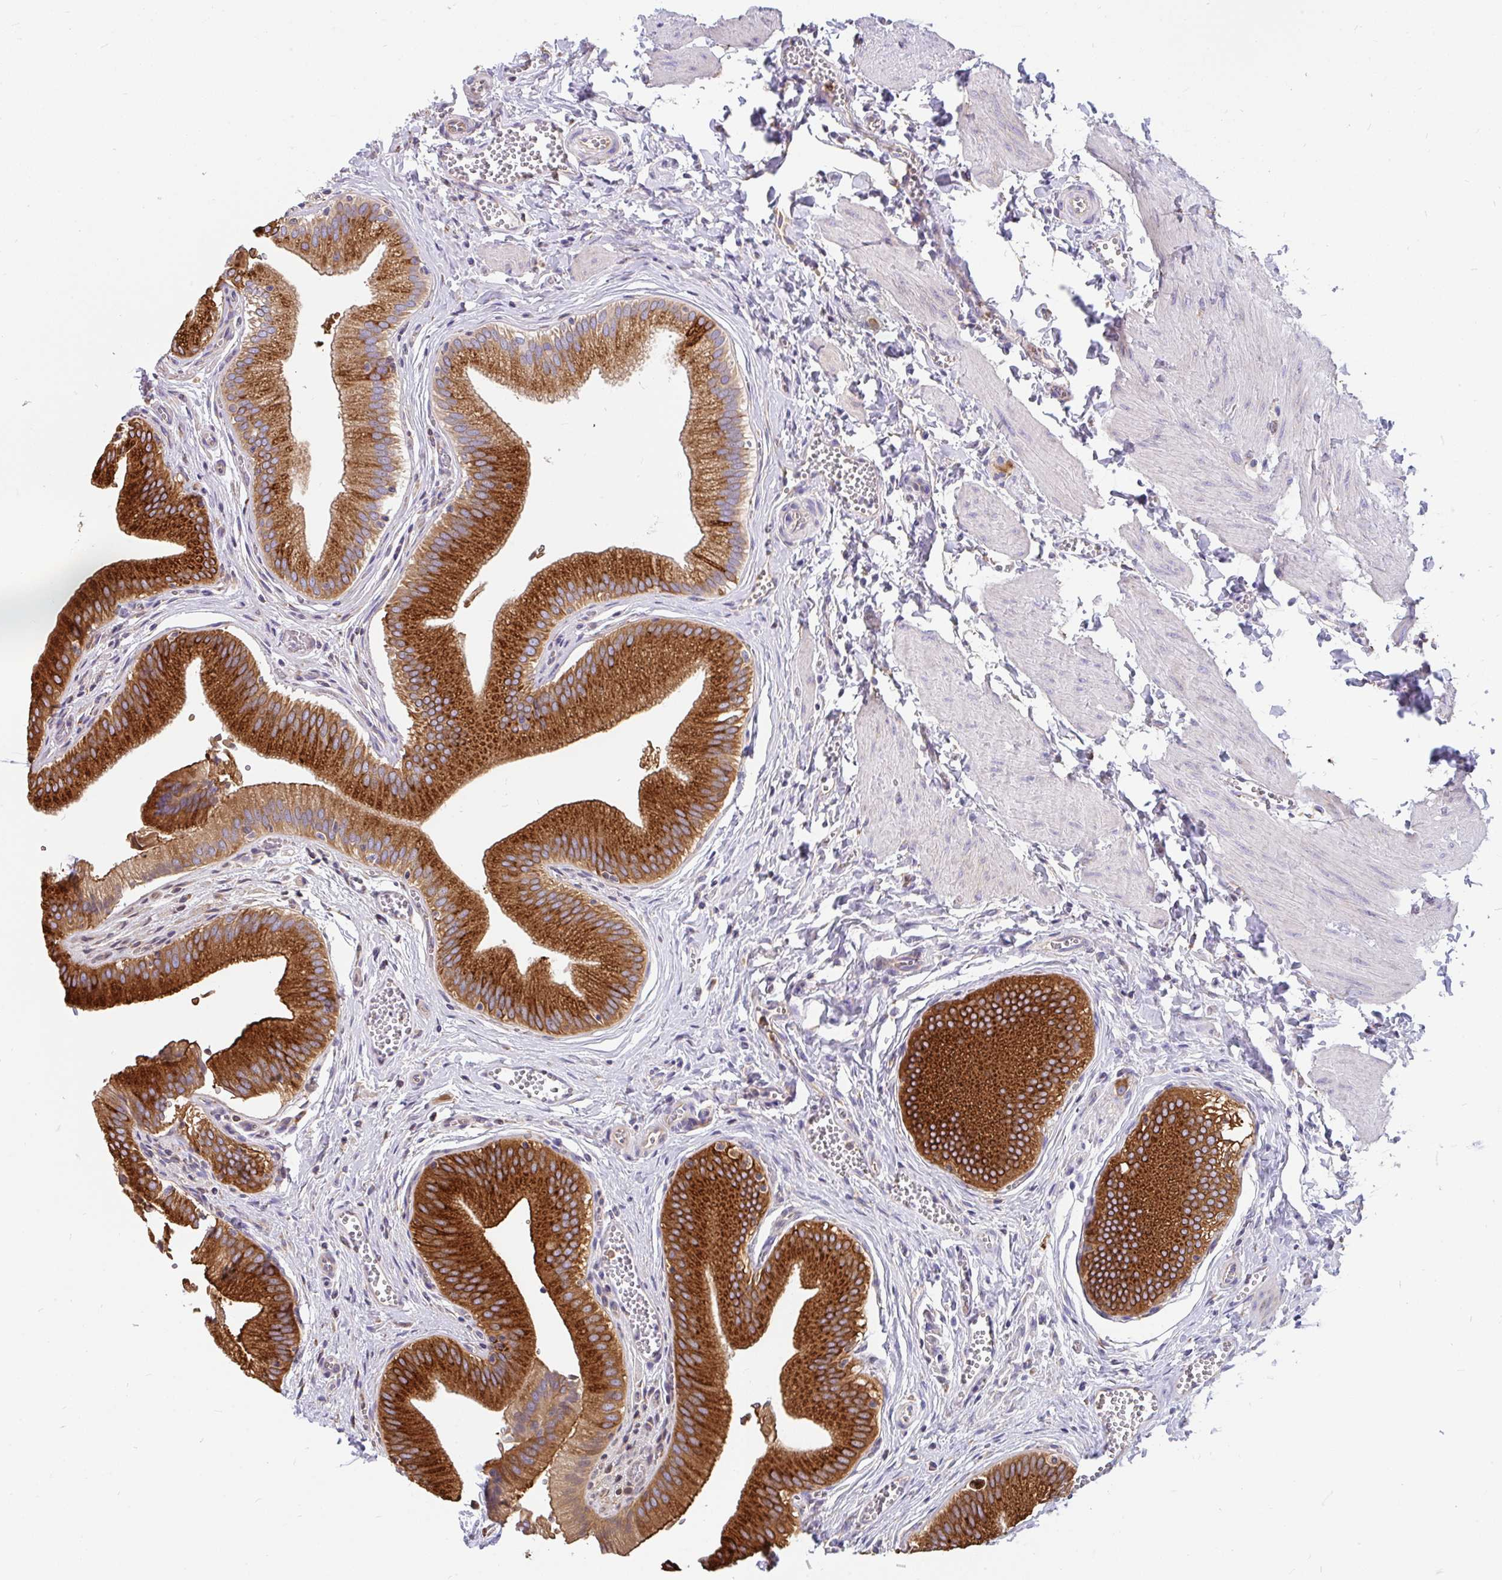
{"staining": {"intensity": "strong", "quantity": ">75%", "location": "cytoplasmic/membranous"}, "tissue": "gallbladder", "cell_type": "Glandular cells", "image_type": "normal", "snomed": [{"axis": "morphology", "description": "Normal tissue, NOS"}, {"axis": "topography", "description": "Gallbladder"}], "caption": "High-magnification brightfield microscopy of unremarkable gallbladder stained with DAB (3,3'-diaminobenzidine) (brown) and counterstained with hematoxylin (blue). glandular cells exhibit strong cytoplasmic/membranous positivity is identified in about>75% of cells. (Brightfield microscopy of DAB IHC at high magnification).", "gene": "EML5", "patient": {"sex": "male", "age": 17}}